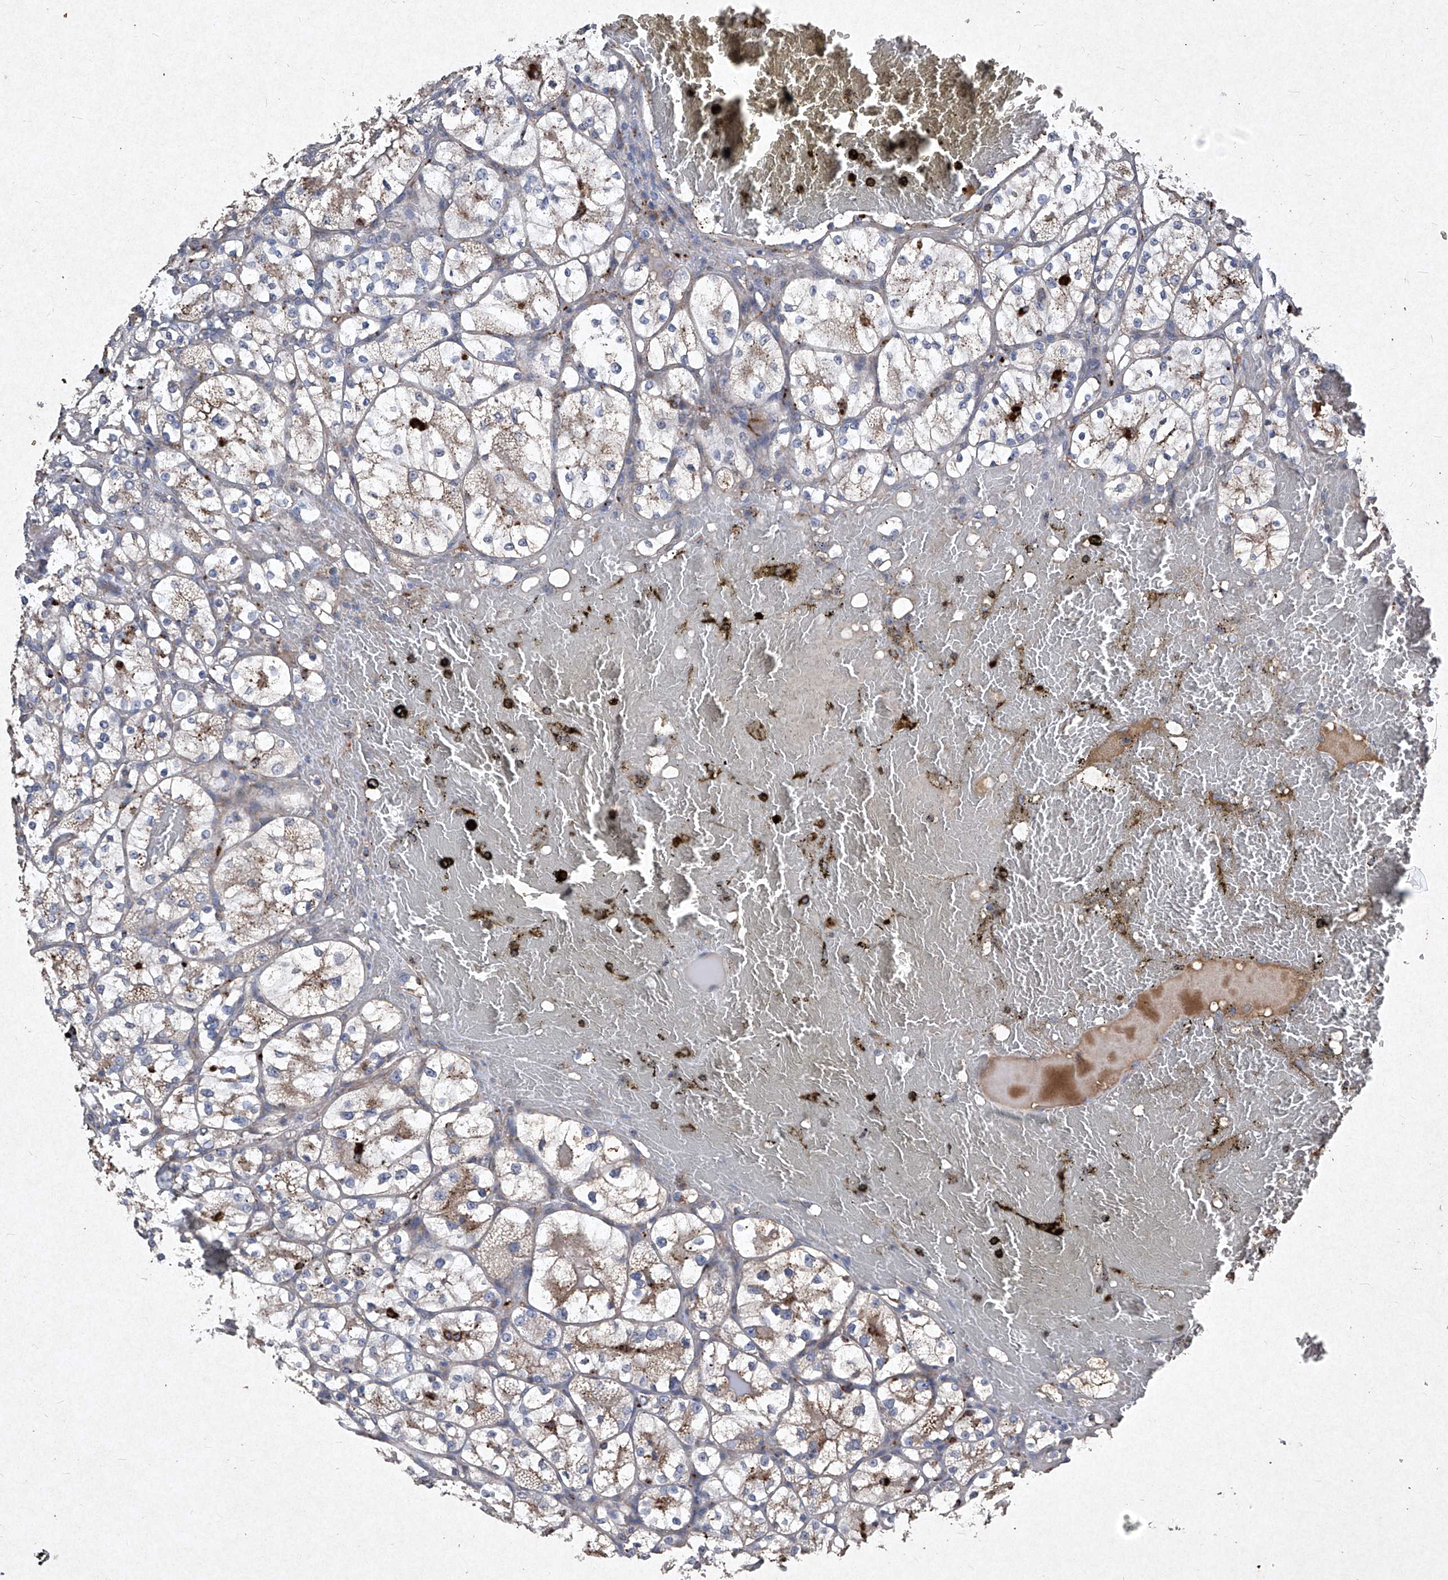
{"staining": {"intensity": "negative", "quantity": "none", "location": "none"}, "tissue": "renal cancer", "cell_type": "Tumor cells", "image_type": "cancer", "snomed": [{"axis": "morphology", "description": "Adenocarcinoma, NOS"}, {"axis": "topography", "description": "Kidney"}], "caption": "High magnification brightfield microscopy of renal adenocarcinoma stained with DAB (brown) and counterstained with hematoxylin (blue): tumor cells show no significant expression. The staining is performed using DAB brown chromogen with nuclei counter-stained in using hematoxylin.", "gene": "MED16", "patient": {"sex": "female", "age": 69}}